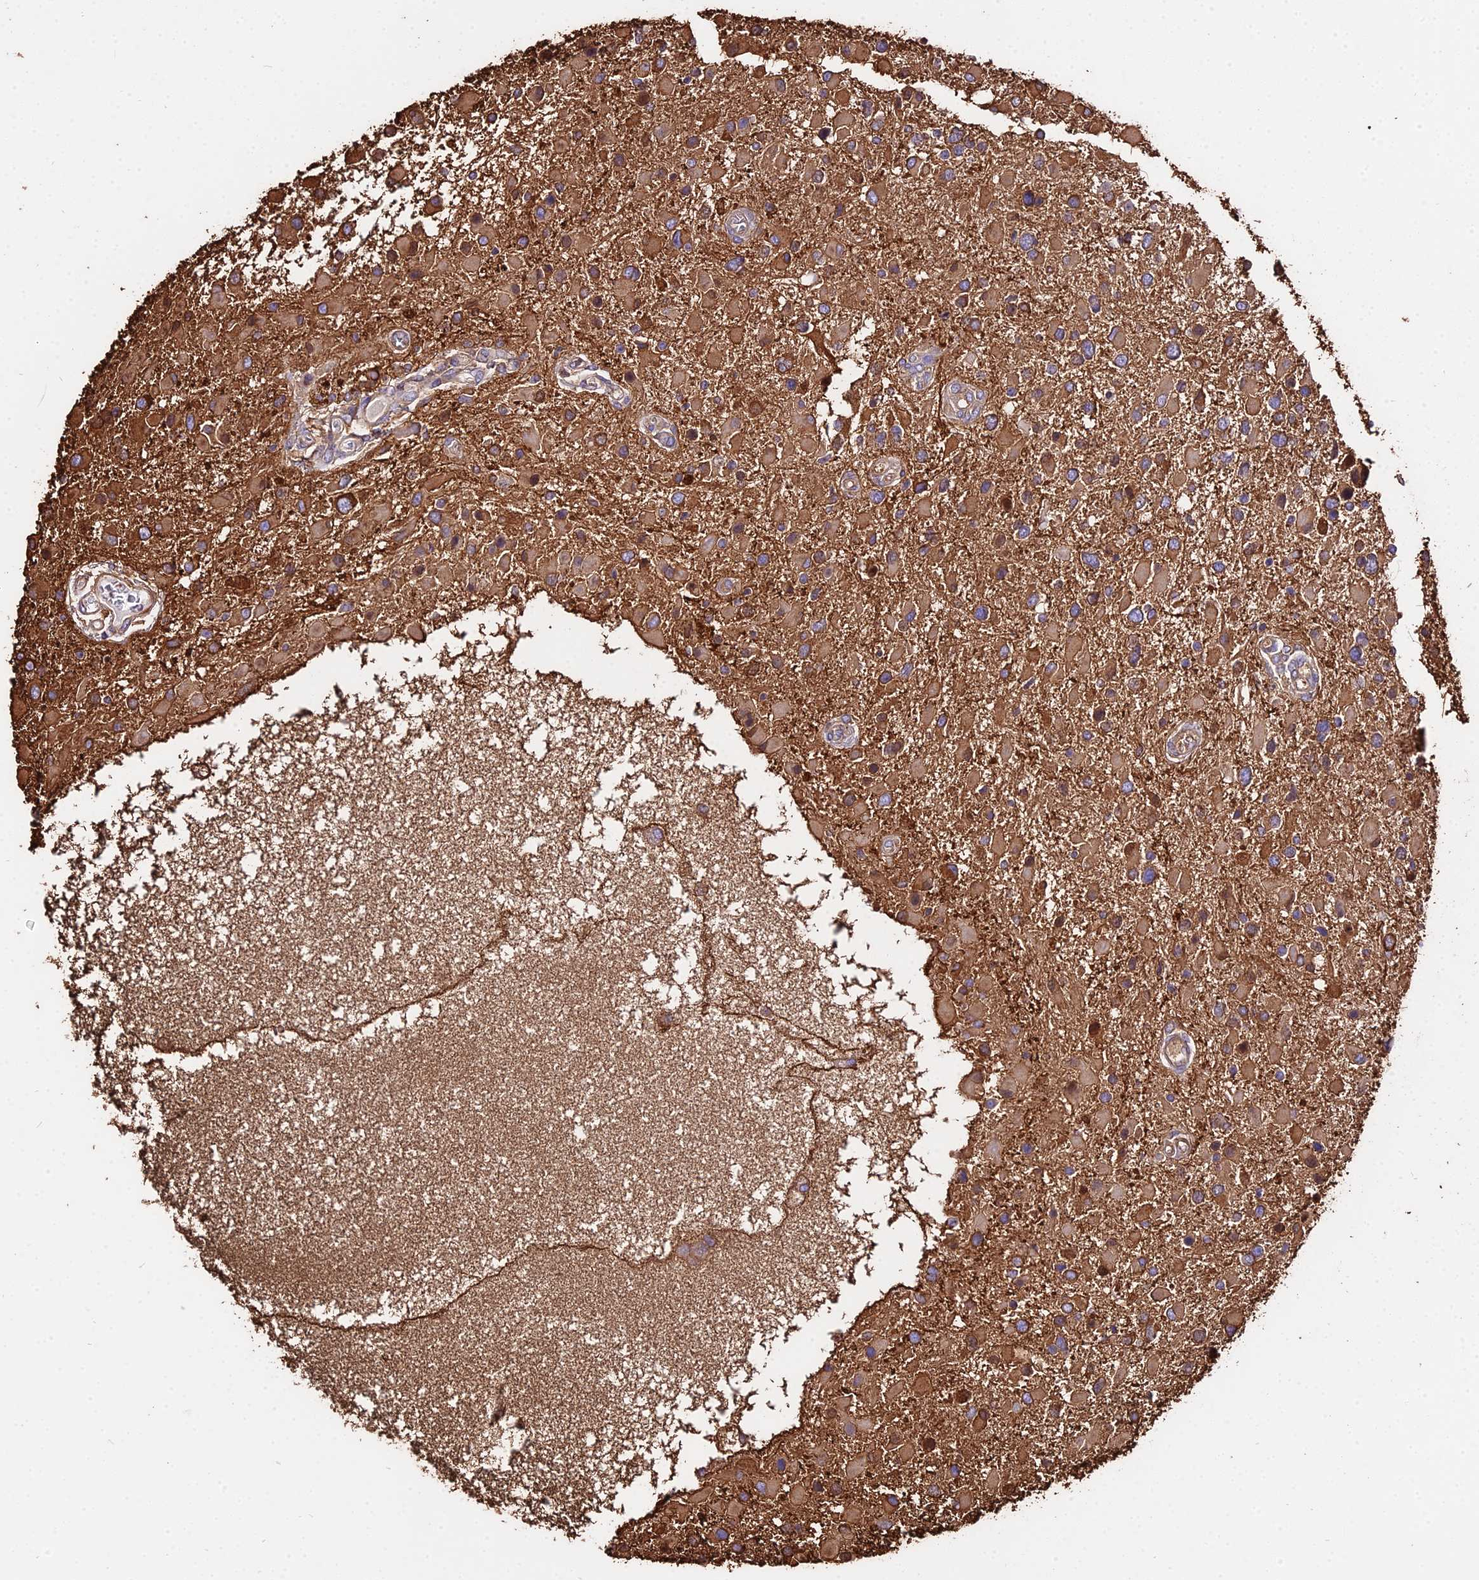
{"staining": {"intensity": "moderate", "quantity": ">75%", "location": "cytoplasmic/membranous"}, "tissue": "glioma", "cell_type": "Tumor cells", "image_type": "cancer", "snomed": [{"axis": "morphology", "description": "Glioma, malignant, High grade"}, {"axis": "topography", "description": "Brain"}], "caption": "An image showing moderate cytoplasmic/membranous expression in about >75% of tumor cells in malignant glioma (high-grade), as visualized by brown immunohistochemical staining.", "gene": "TUBA3D", "patient": {"sex": "male", "age": 53}}